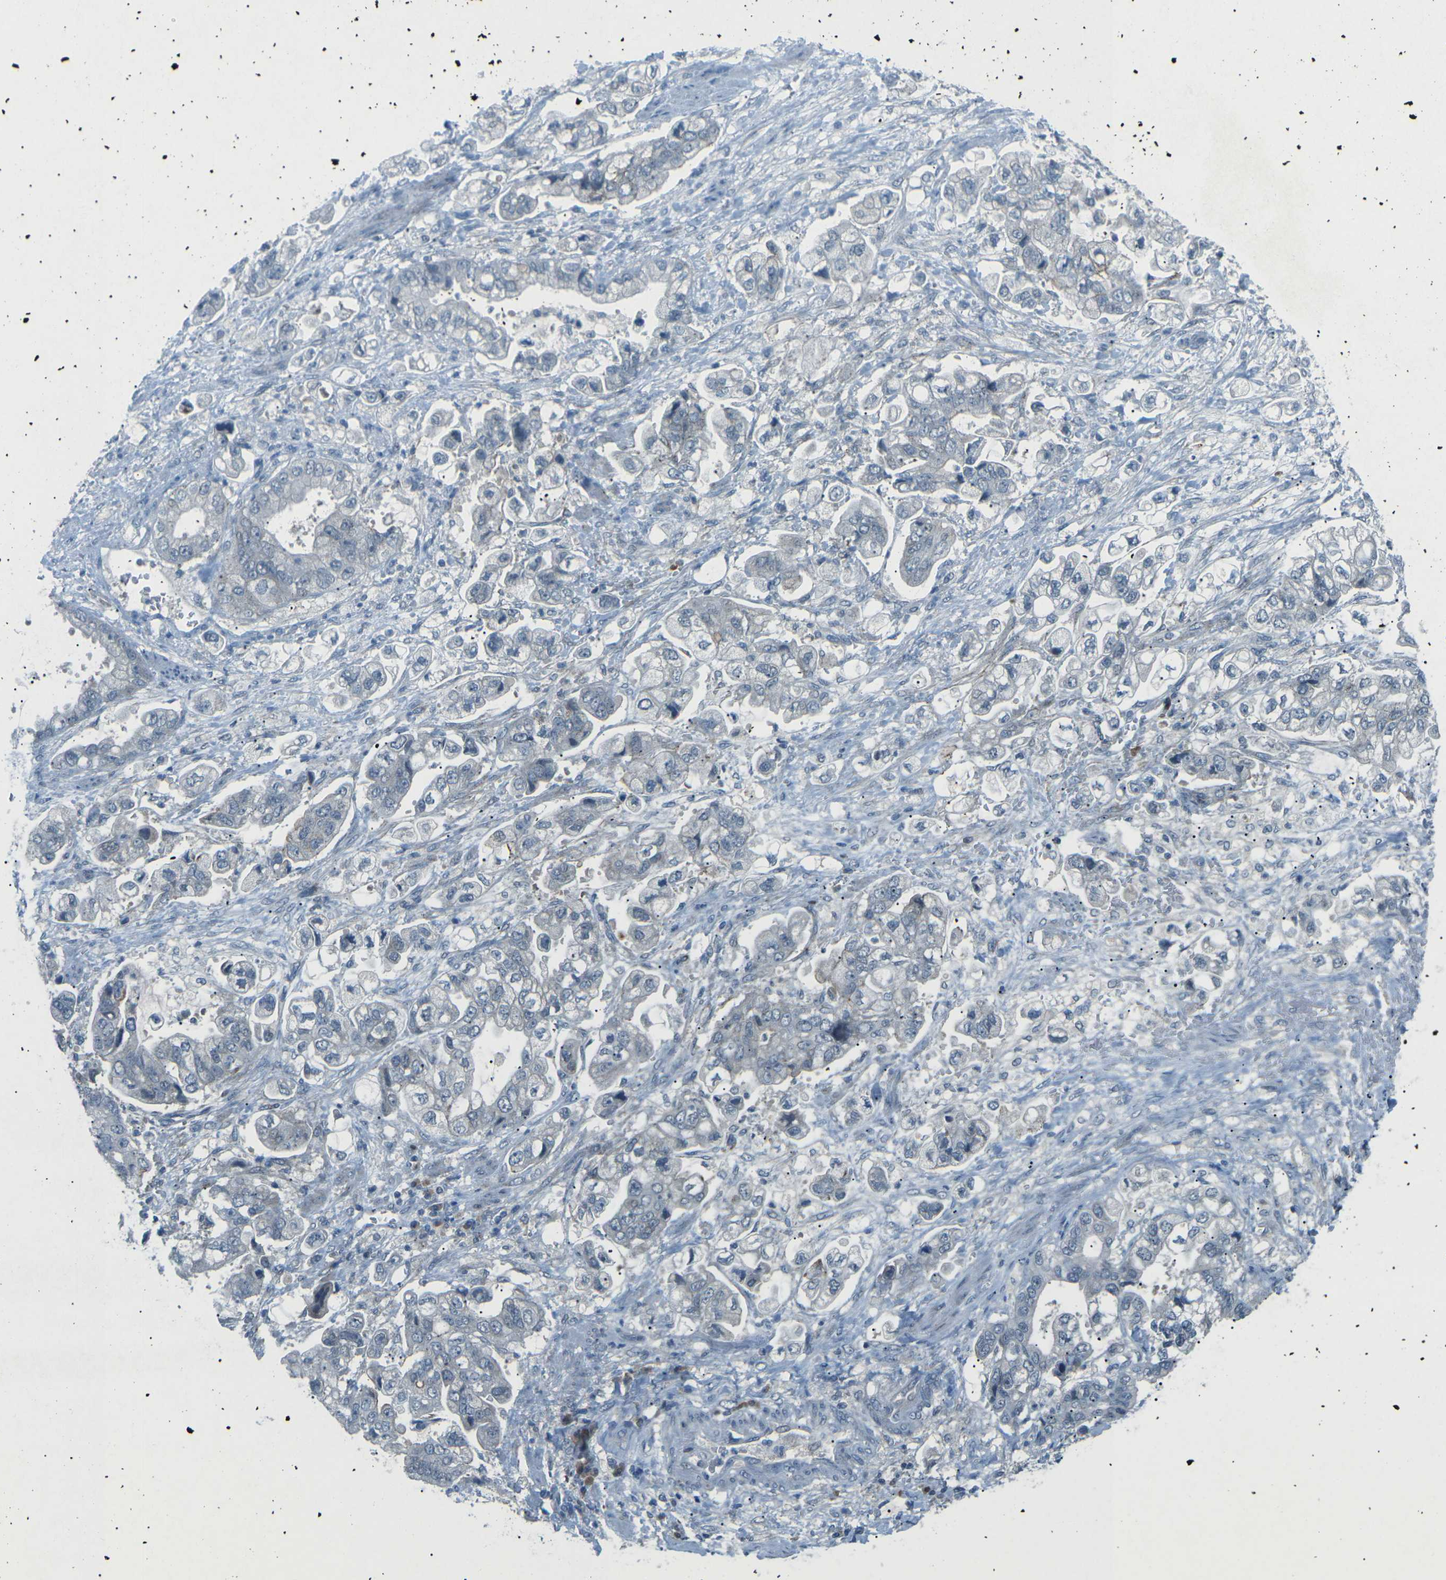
{"staining": {"intensity": "negative", "quantity": "none", "location": "none"}, "tissue": "stomach cancer", "cell_type": "Tumor cells", "image_type": "cancer", "snomed": [{"axis": "morphology", "description": "Normal tissue, NOS"}, {"axis": "morphology", "description": "Adenocarcinoma, NOS"}, {"axis": "topography", "description": "Stomach"}], "caption": "Tumor cells are negative for brown protein staining in stomach cancer (adenocarcinoma).", "gene": "PRKCA", "patient": {"sex": "male", "age": 62}}